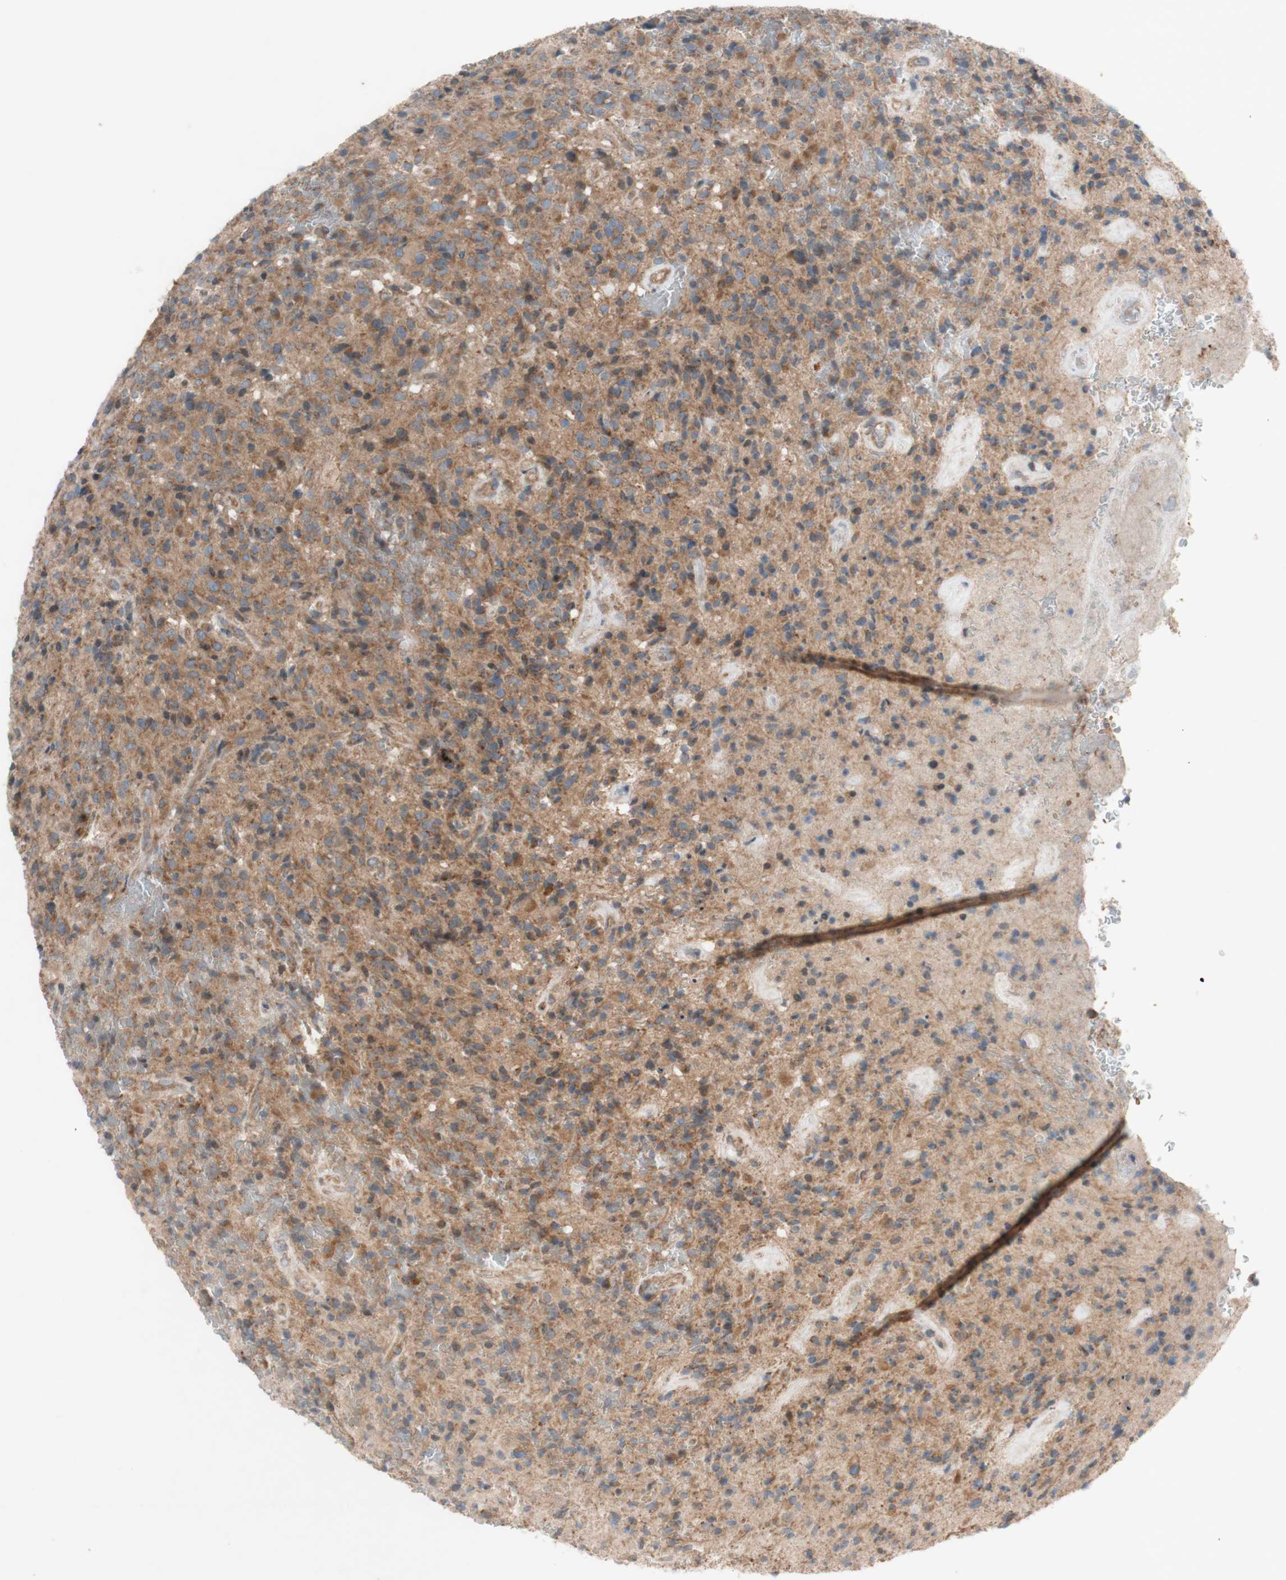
{"staining": {"intensity": "moderate", "quantity": ">75%", "location": "cytoplasmic/membranous"}, "tissue": "glioma", "cell_type": "Tumor cells", "image_type": "cancer", "snomed": [{"axis": "morphology", "description": "Glioma, malignant, High grade"}, {"axis": "topography", "description": "Brain"}], "caption": "Immunohistochemical staining of human high-grade glioma (malignant) displays medium levels of moderate cytoplasmic/membranous staining in about >75% of tumor cells.", "gene": "TST", "patient": {"sex": "male", "age": 71}}